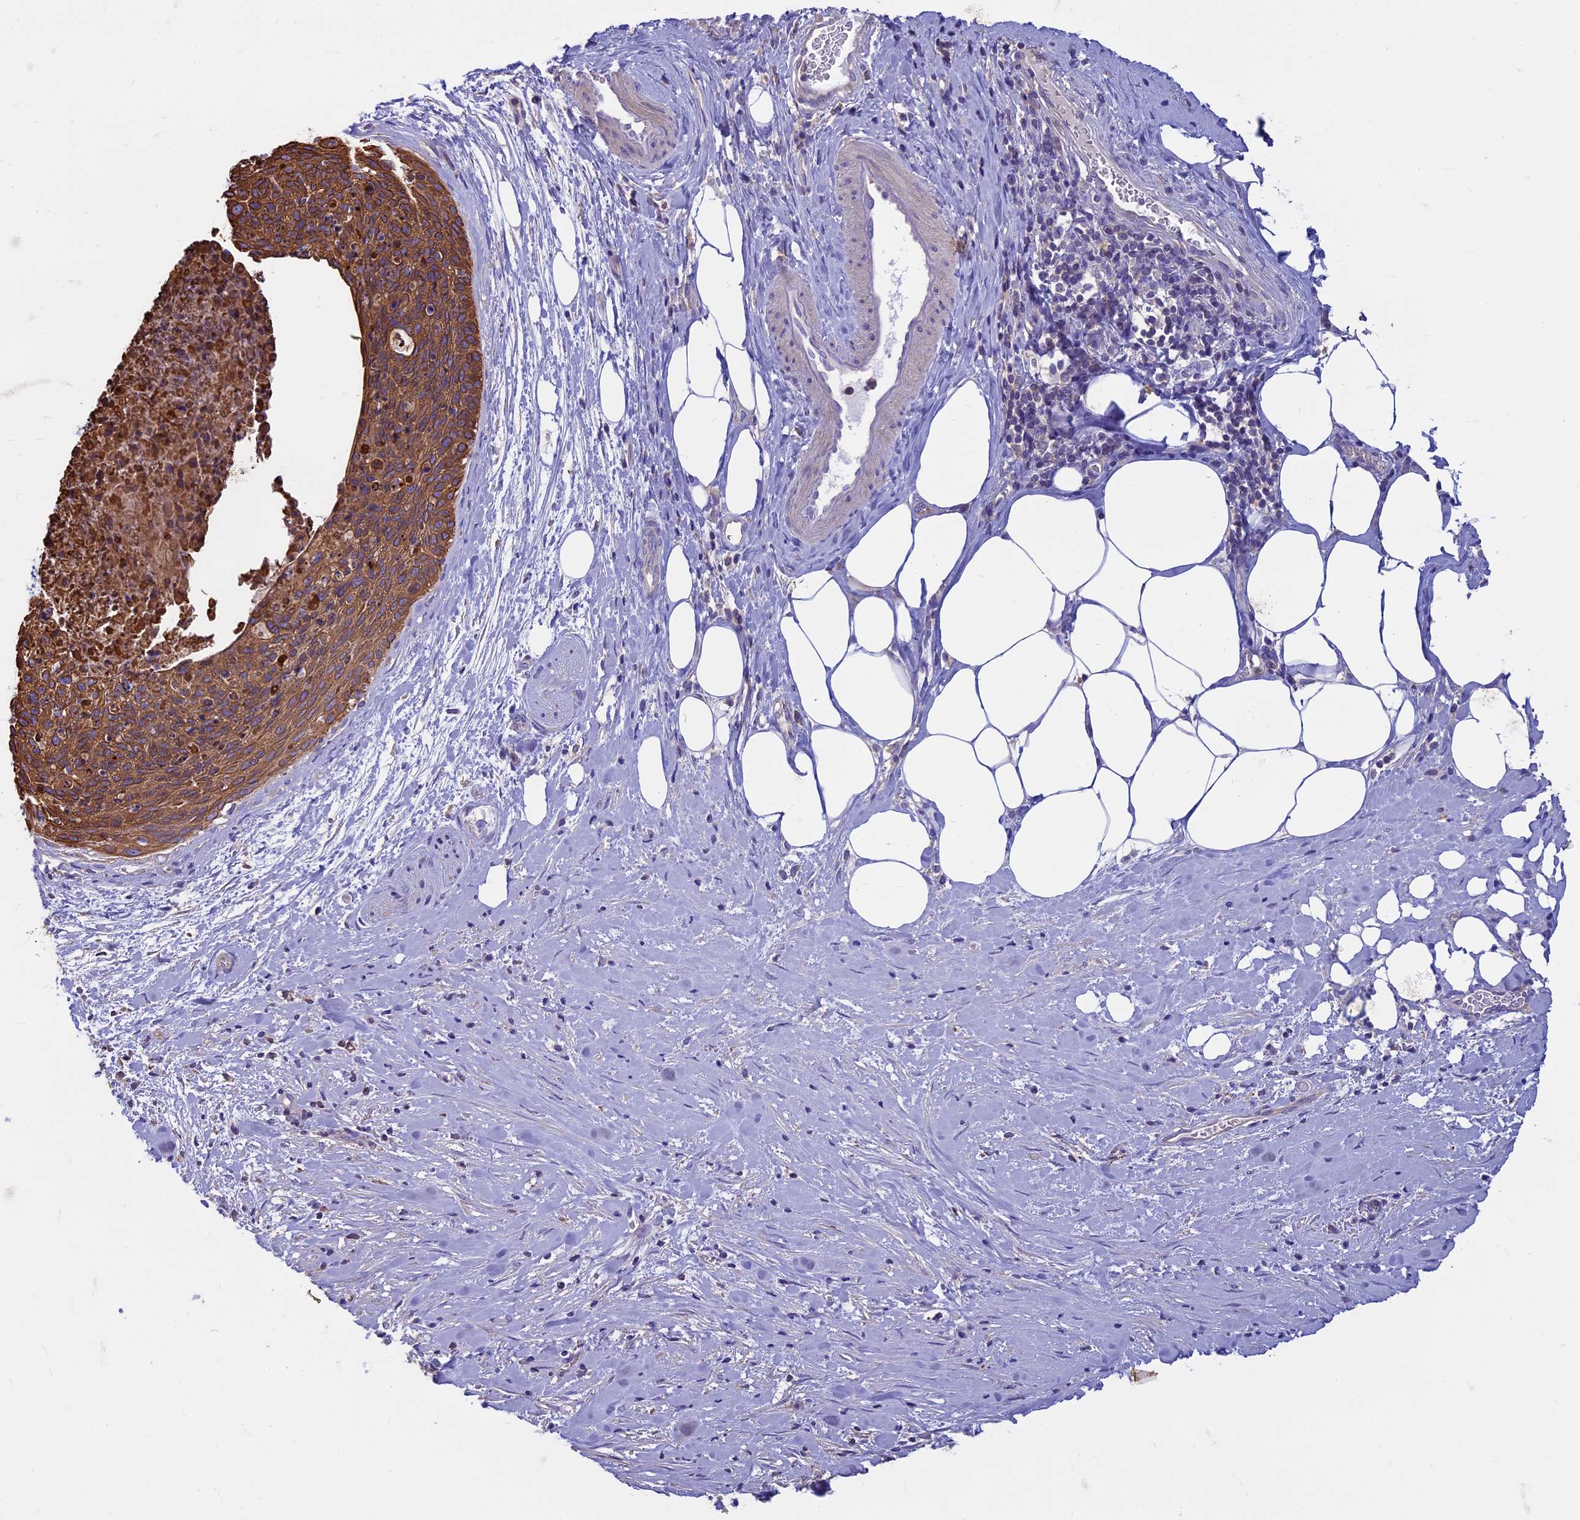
{"staining": {"intensity": "strong", "quantity": ">75%", "location": "cytoplasmic/membranous"}, "tissue": "cervical cancer", "cell_type": "Tumor cells", "image_type": "cancer", "snomed": [{"axis": "morphology", "description": "Squamous cell carcinoma, NOS"}, {"axis": "topography", "description": "Cervix"}], "caption": "Squamous cell carcinoma (cervical) stained with a brown dye exhibits strong cytoplasmic/membranous positive staining in approximately >75% of tumor cells.", "gene": "CDAN1", "patient": {"sex": "female", "age": 55}}